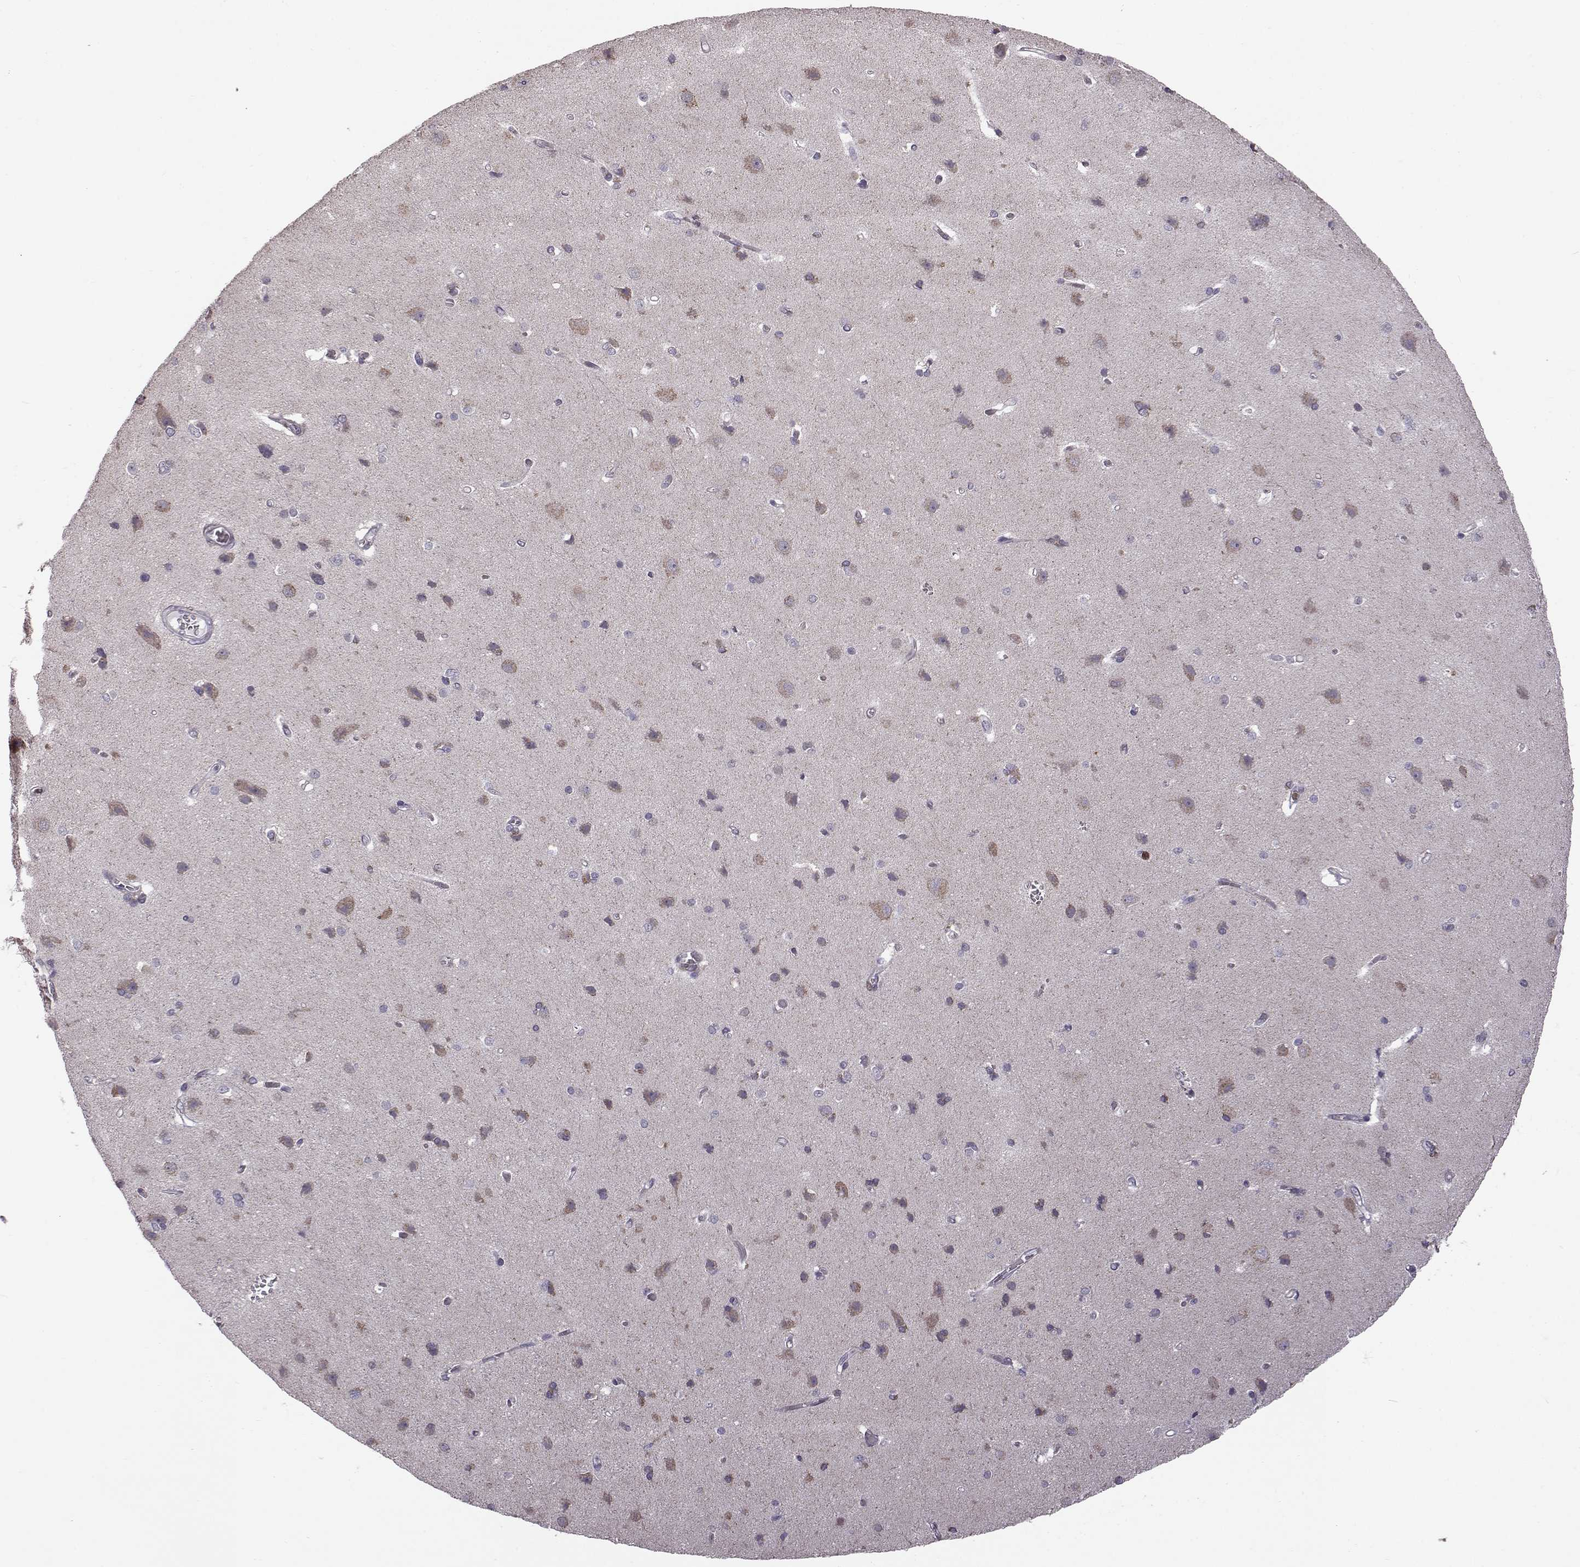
{"staining": {"intensity": "negative", "quantity": "none", "location": "none"}, "tissue": "cerebral cortex", "cell_type": "Endothelial cells", "image_type": "normal", "snomed": [{"axis": "morphology", "description": "Normal tissue, NOS"}, {"axis": "topography", "description": "Cerebral cortex"}], "caption": "Cerebral cortex stained for a protein using IHC exhibits no staining endothelial cells.", "gene": "DOK2", "patient": {"sex": "male", "age": 37}}